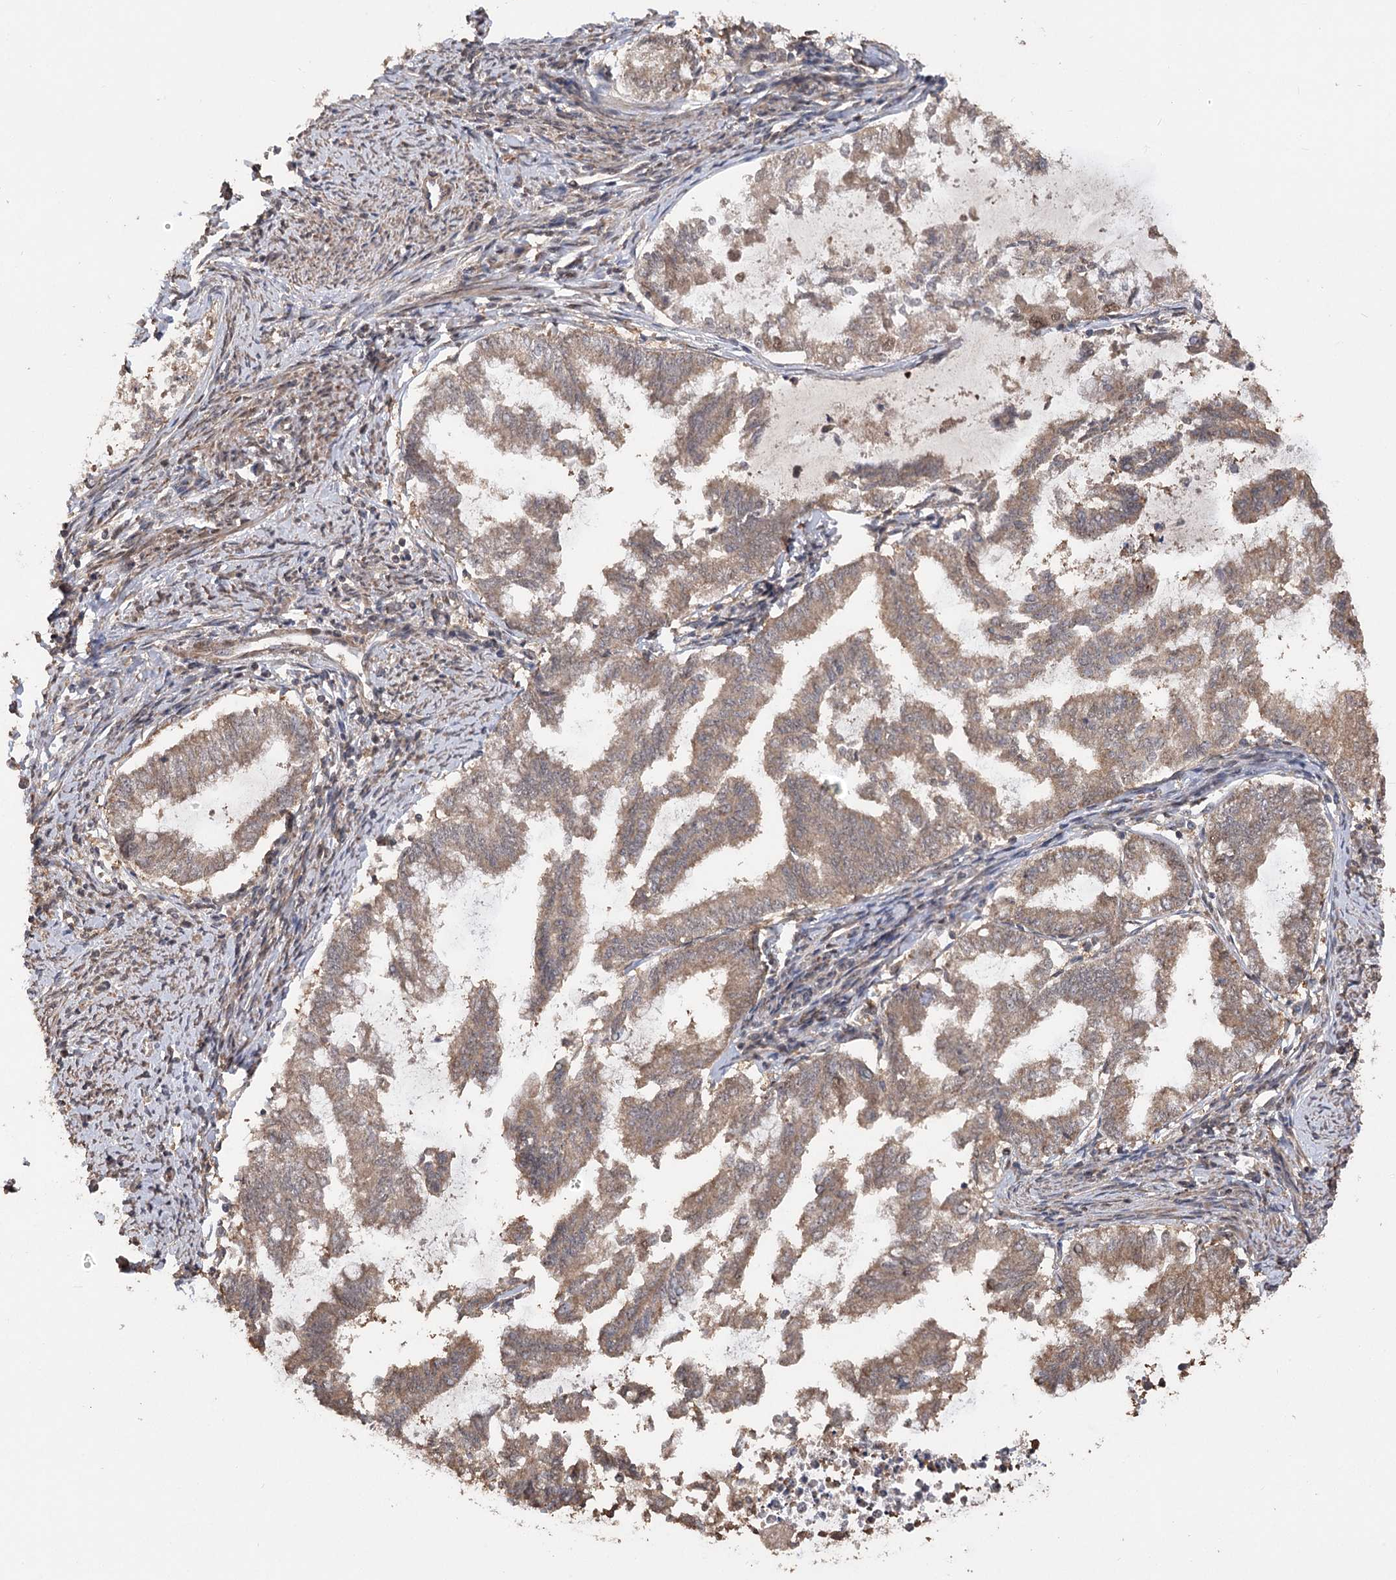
{"staining": {"intensity": "moderate", "quantity": ">75%", "location": "cytoplasmic/membranous"}, "tissue": "endometrial cancer", "cell_type": "Tumor cells", "image_type": "cancer", "snomed": [{"axis": "morphology", "description": "Adenocarcinoma, NOS"}, {"axis": "topography", "description": "Endometrium"}], "caption": "Immunohistochemistry image of neoplastic tissue: endometrial cancer stained using IHC exhibits medium levels of moderate protein expression localized specifically in the cytoplasmic/membranous of tumor cells, appearing as a cytoplasmic/membranous brown color.", "gene": "TENM2", "patient": {"sex": "female", "age": 79}}